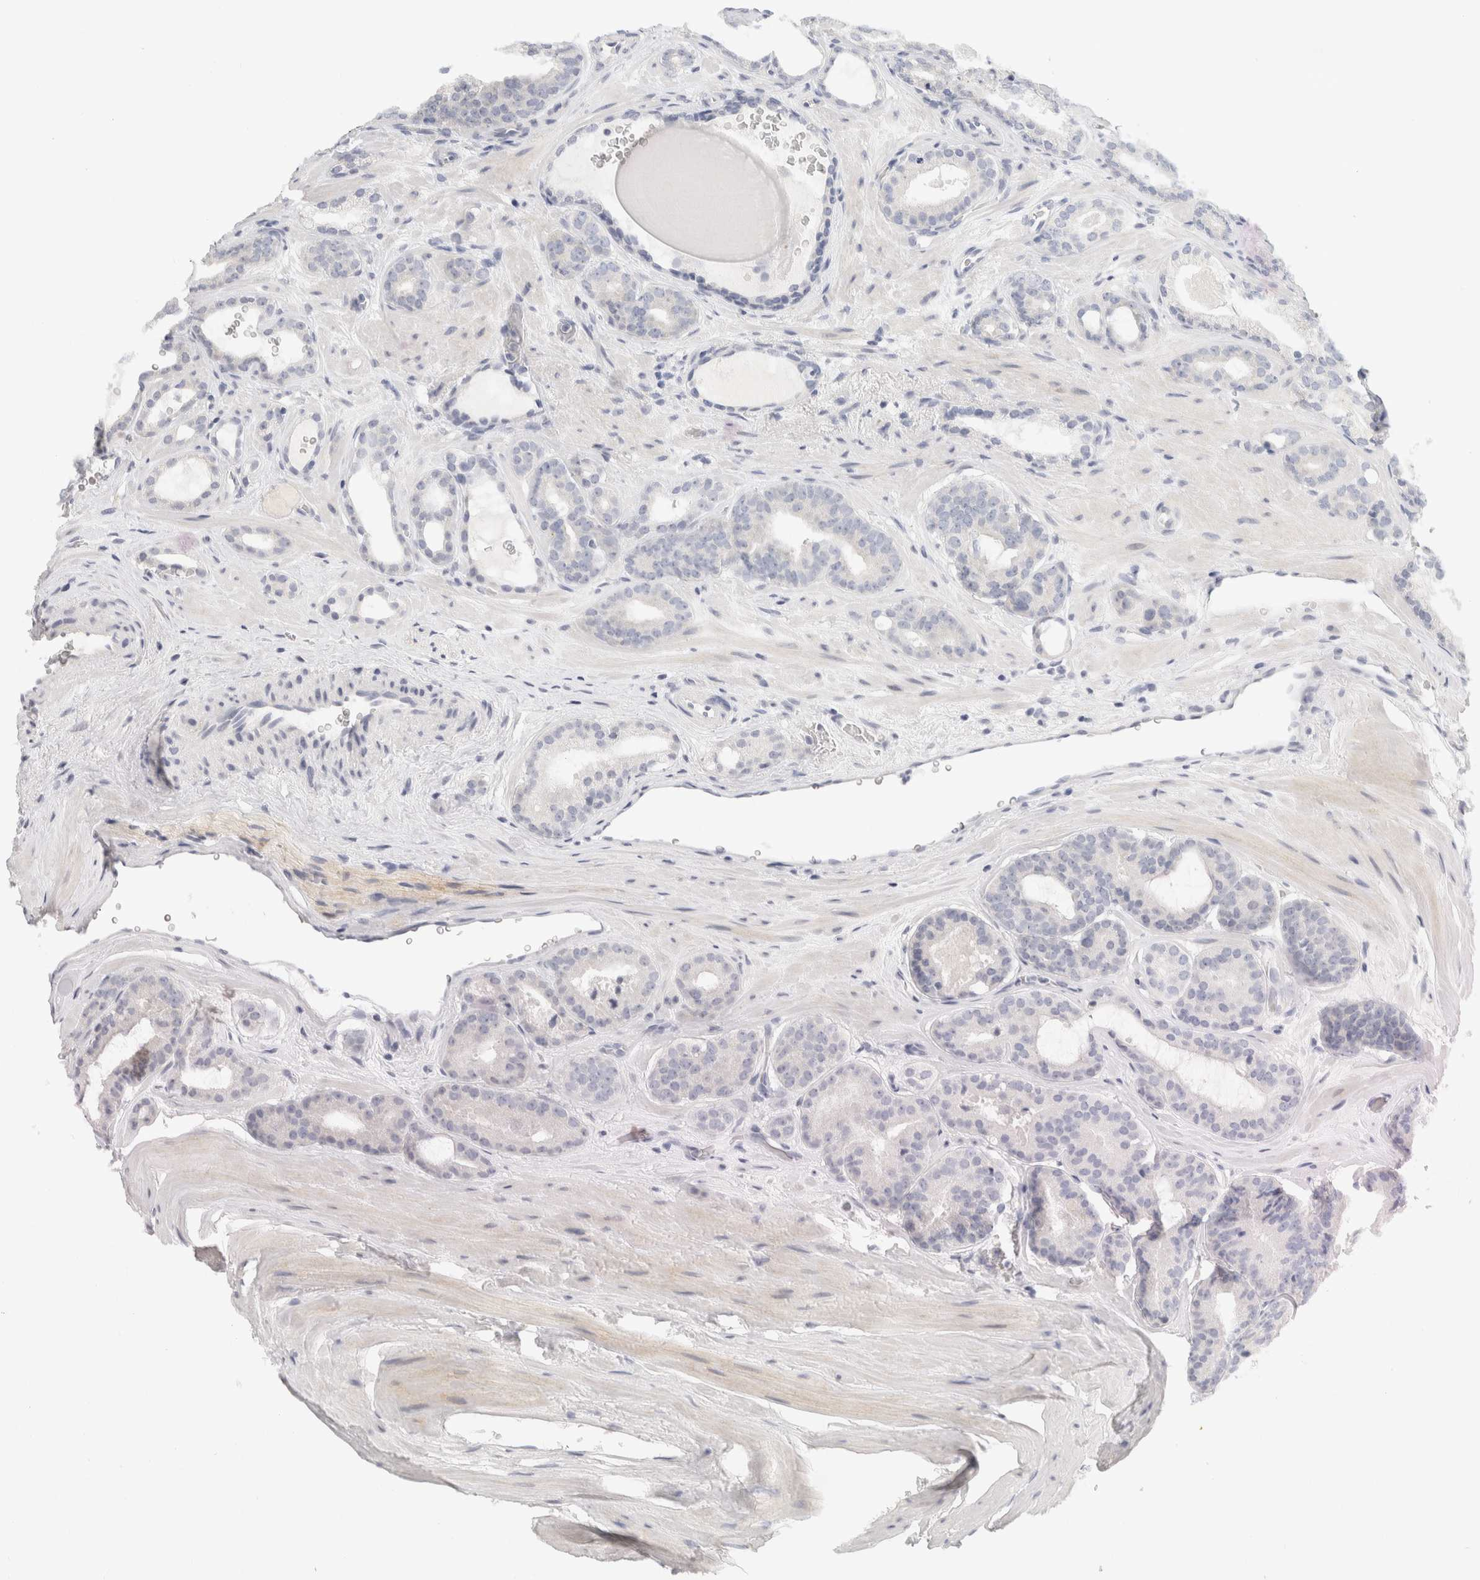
{"staining": {"intensity": "negative", "quantity": "none", "location": "none"}, "tissue": "prostate cancer", "cell_type": "Tumor cells", "image_type": "cancer", "snomed": [{"axis": "morphology", "description": "Adenocarcinoma, High grade"}, {"axis": "topography", "description": "Prostate"}], "caption": "Prostate cancer (high-grade adenocarcinoma) was stained to show a protein in brown. There is no significant staining in tumor cells.", "gene": "CHRM4", "patient": {"sex": "male", "age": 60}}